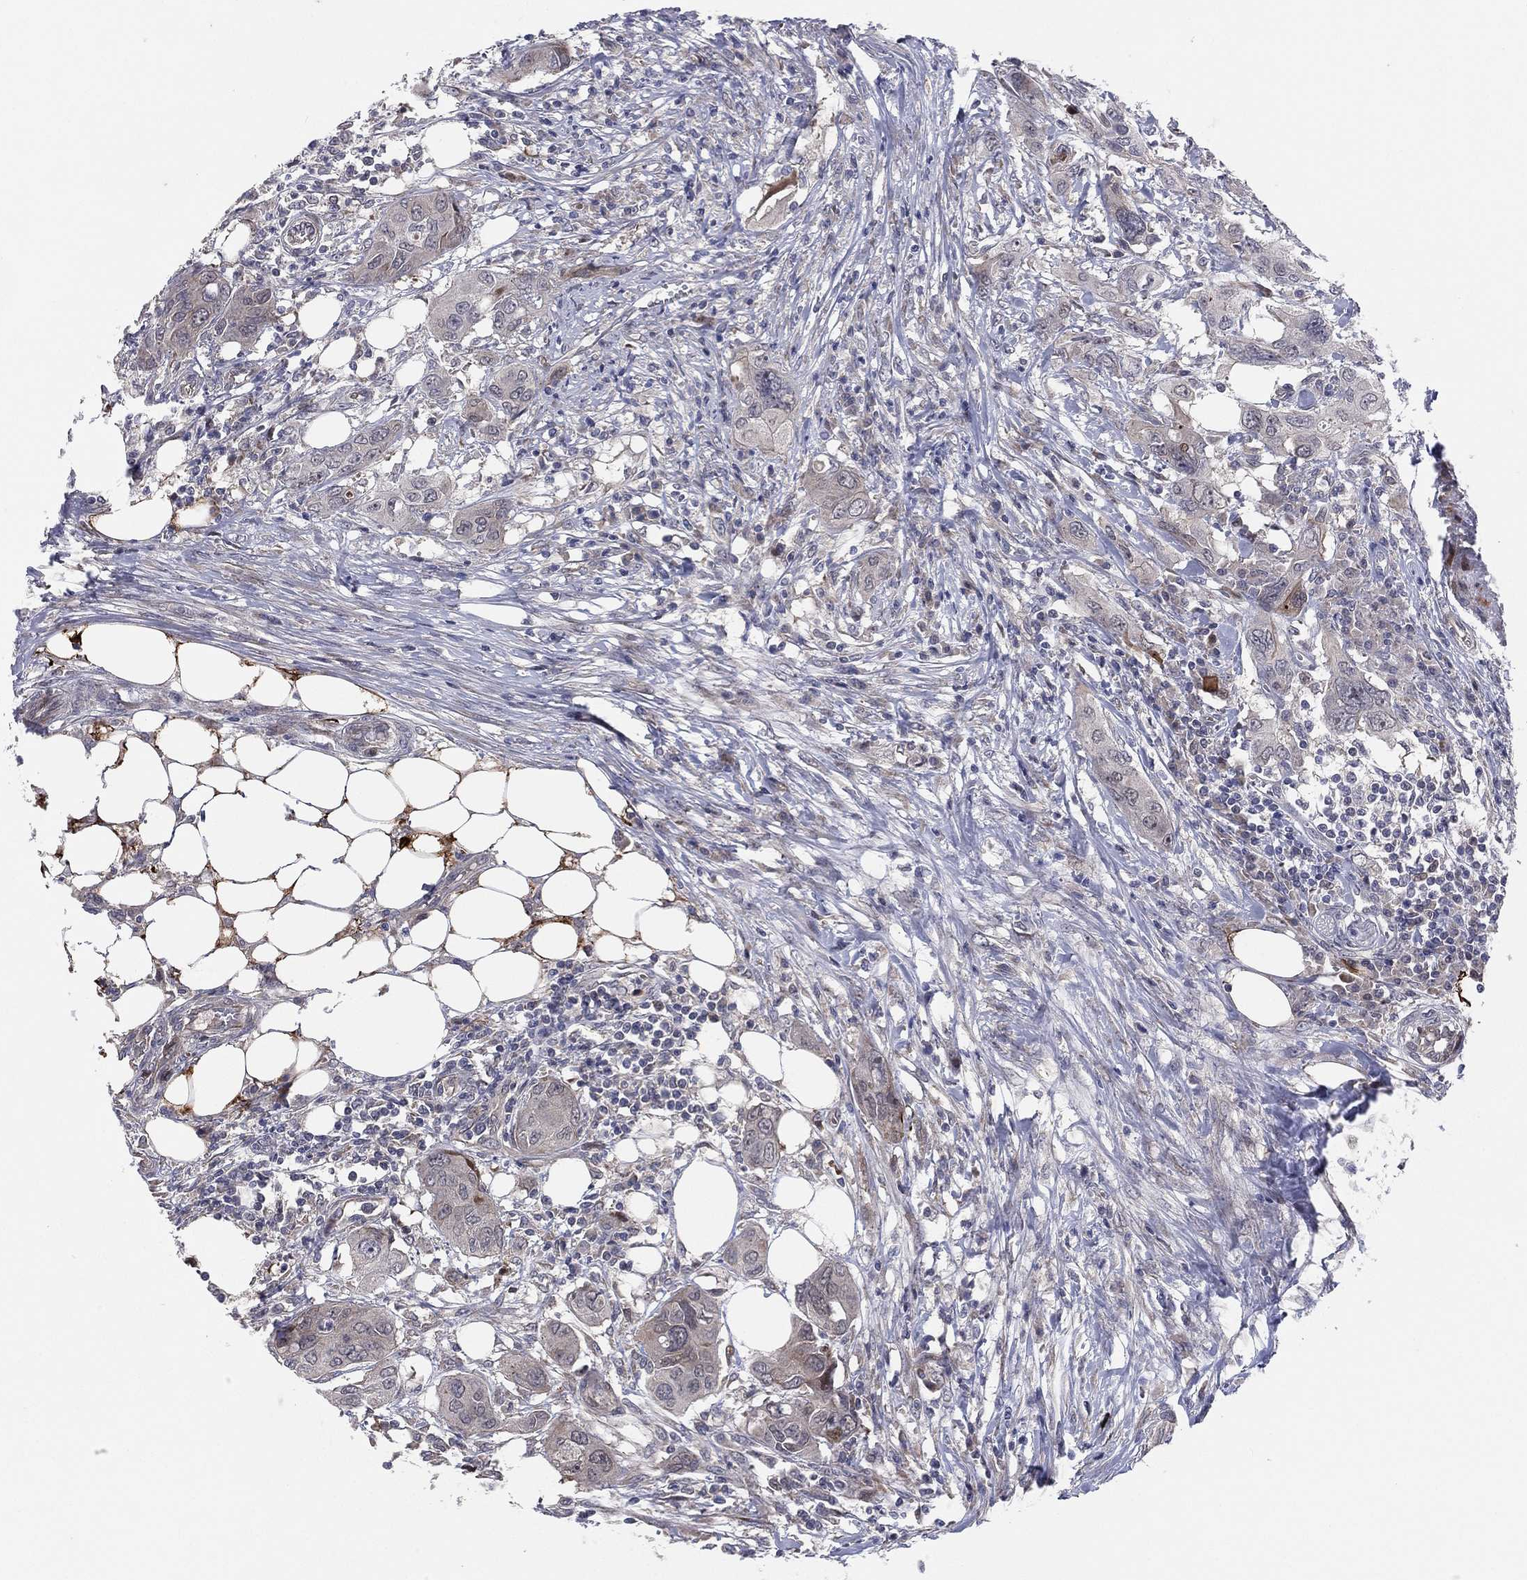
{"staining": {"intensity": "weak", "quantity": "<25%", "location": "cytoplasmic/membranous"}, "tissue": "urothelial cancer", "cell_type": "Tumor cells", "image_type": "cancer", "snomed": [{"axis": "morphology", "description": "Urothelial carcinoma, NOS"}, {"axis": "morphology", "description": "Urothelial carcinoma, High grade"}, {"axis": "topography", "description": "Urinary bladder"}], "caption": "Tumor cells show no significant protein expression in urothelial cancer.", "gene": "UTP14A", "patient": {"sex": "male", "age": 63}}